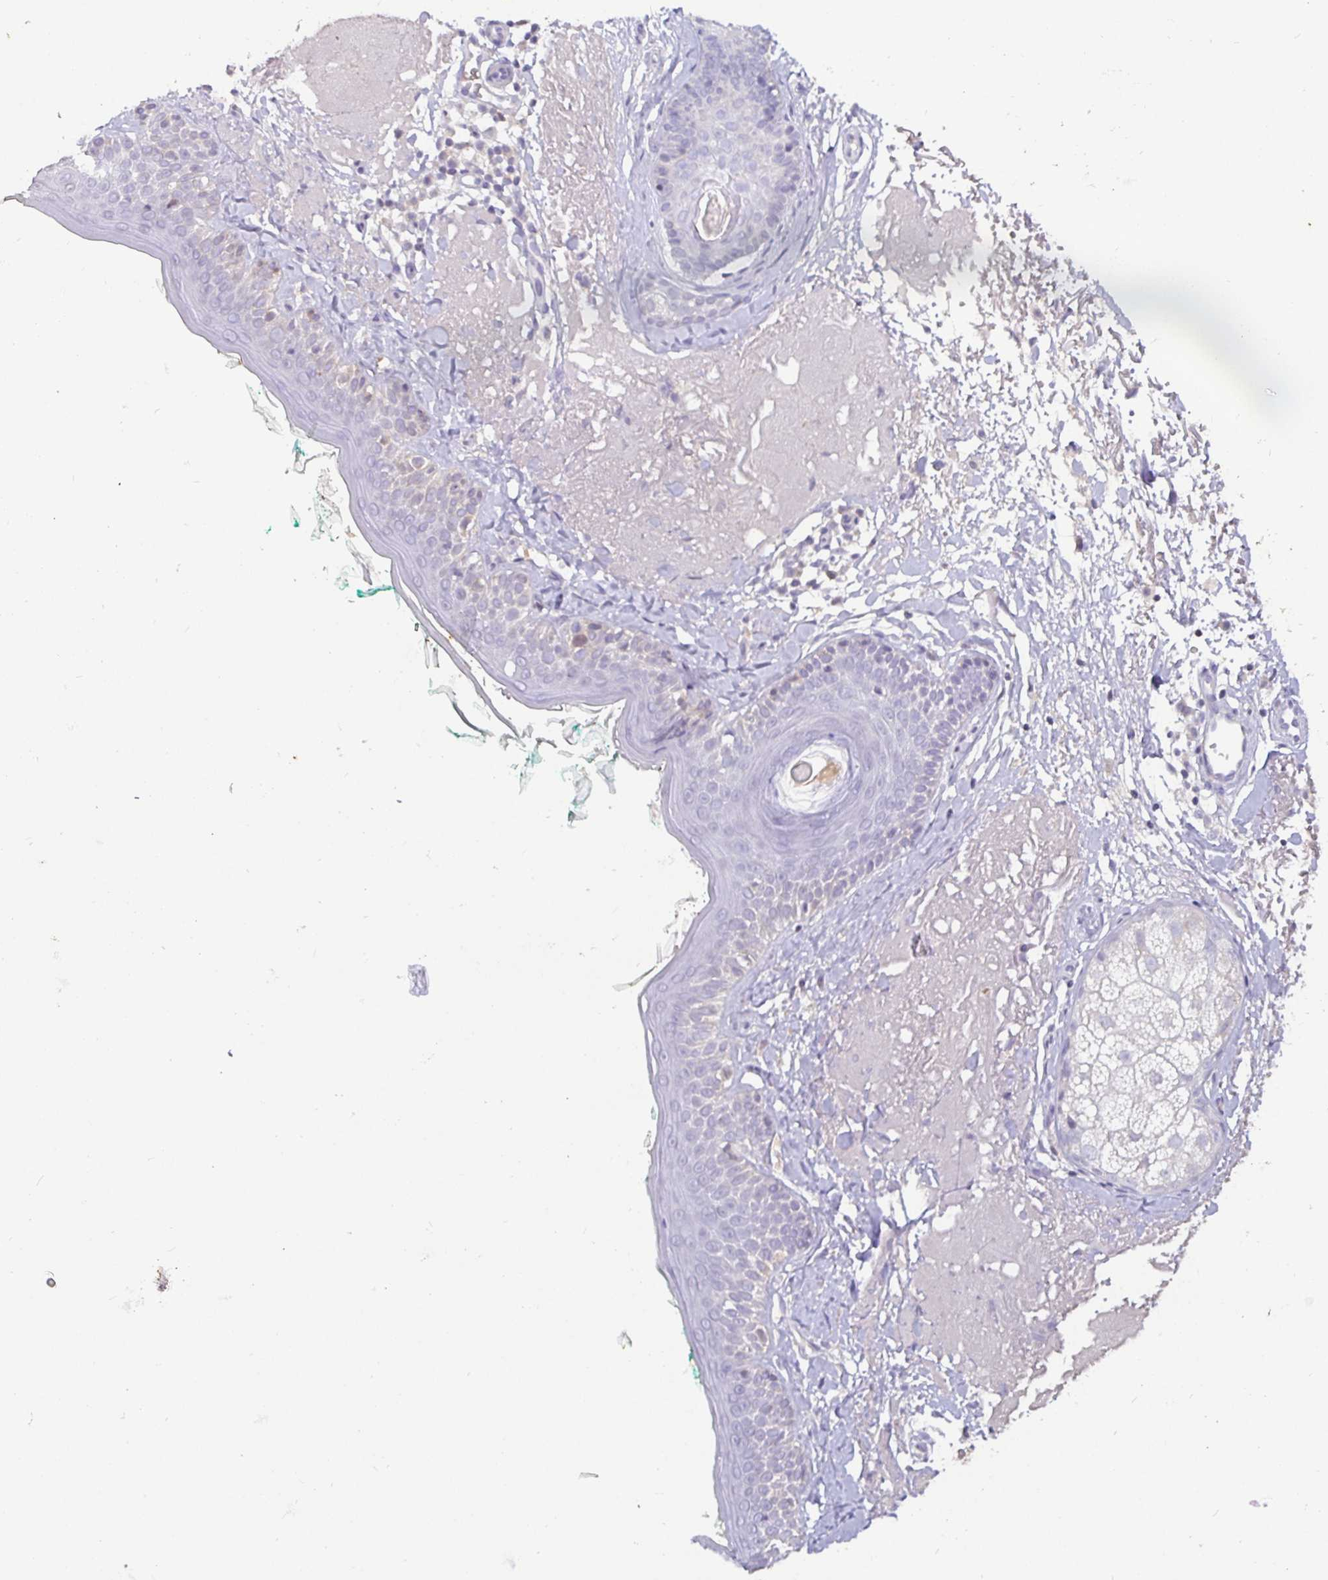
{"staining": {"intensity": "negative", "quantity": "none", "location": "none"}, "tissue": "skin", "cell_type": "Fibroblasts", "image_type": "normal", "snomed": [{"axis": "morphology", "description": "Normal tissue, NOS"}, {"axis": "topography", "description": "Skin"}], "caption": "DAB (3,3'-diaminobenzidine) immunohistochemical staining of unremarkable skin reveals no significant expression in fibroblasts. Brightfield microscopy of IHC stained with DAB (brown) and hematoxylin (blue), captured at high magnification.", "gene": "SHISA4", "patient": {"sex": "male", "age": 73}}